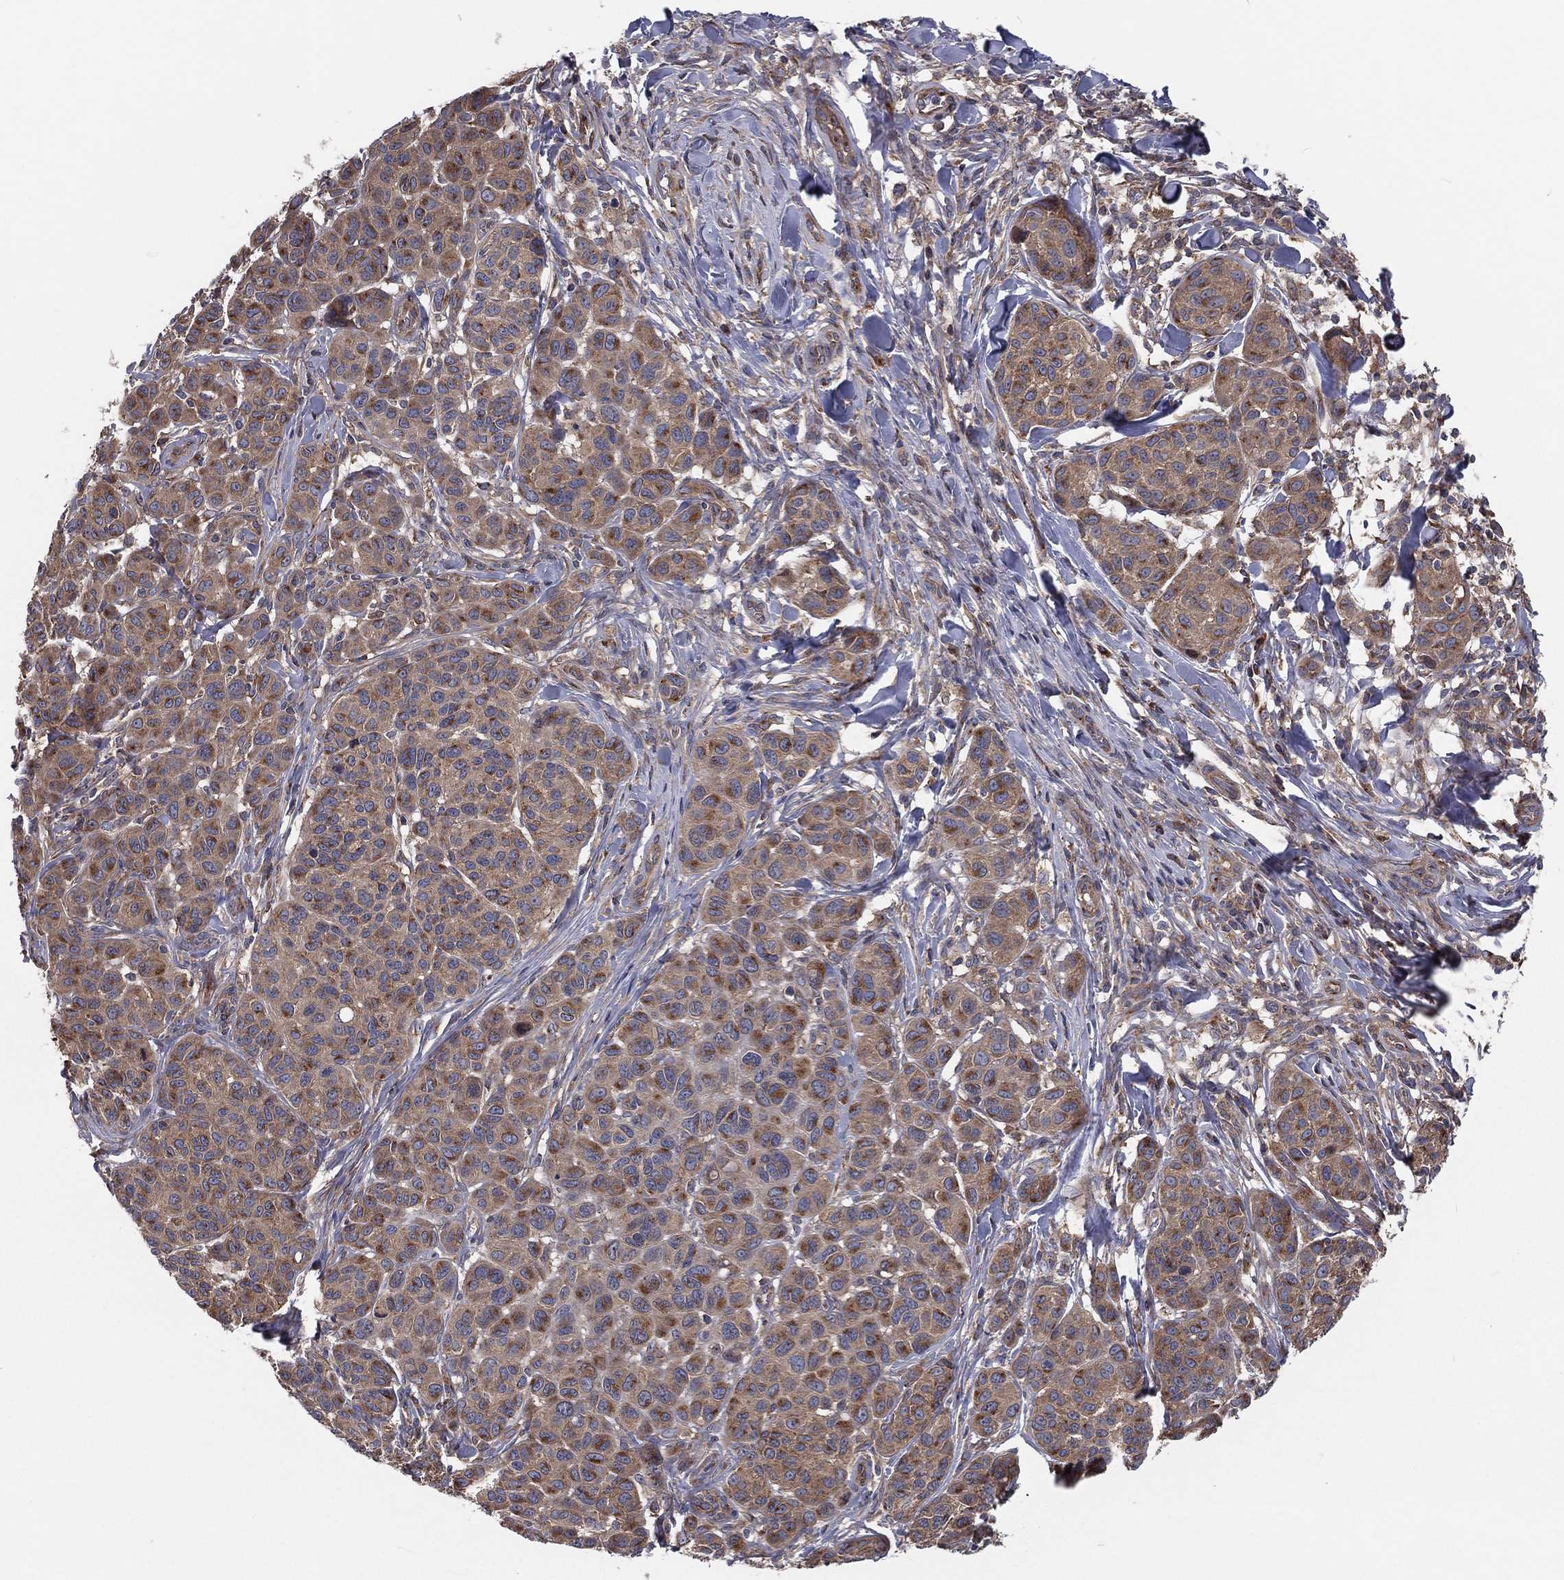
{"staining": {"intensity": "strong", "quantity": "<25%", "location": "cytoplasmic/membranous"}, "tissue": "melanoma", "cell_type": "Tumor cells", "image_type": "cancer", "snomed": [{"axis": "morphology", "description": "Malignant melanoma, NOS"}, {"axis": "topography", "description": "Skin"}], "caption": "Melanoma stained for a protein (brown) reveals strong cytoplasmic/membranous positive positivity in about <25% of tumor cells.", "gene": "EIF2B5", "patient": {"sex": "male", "age": 79}}